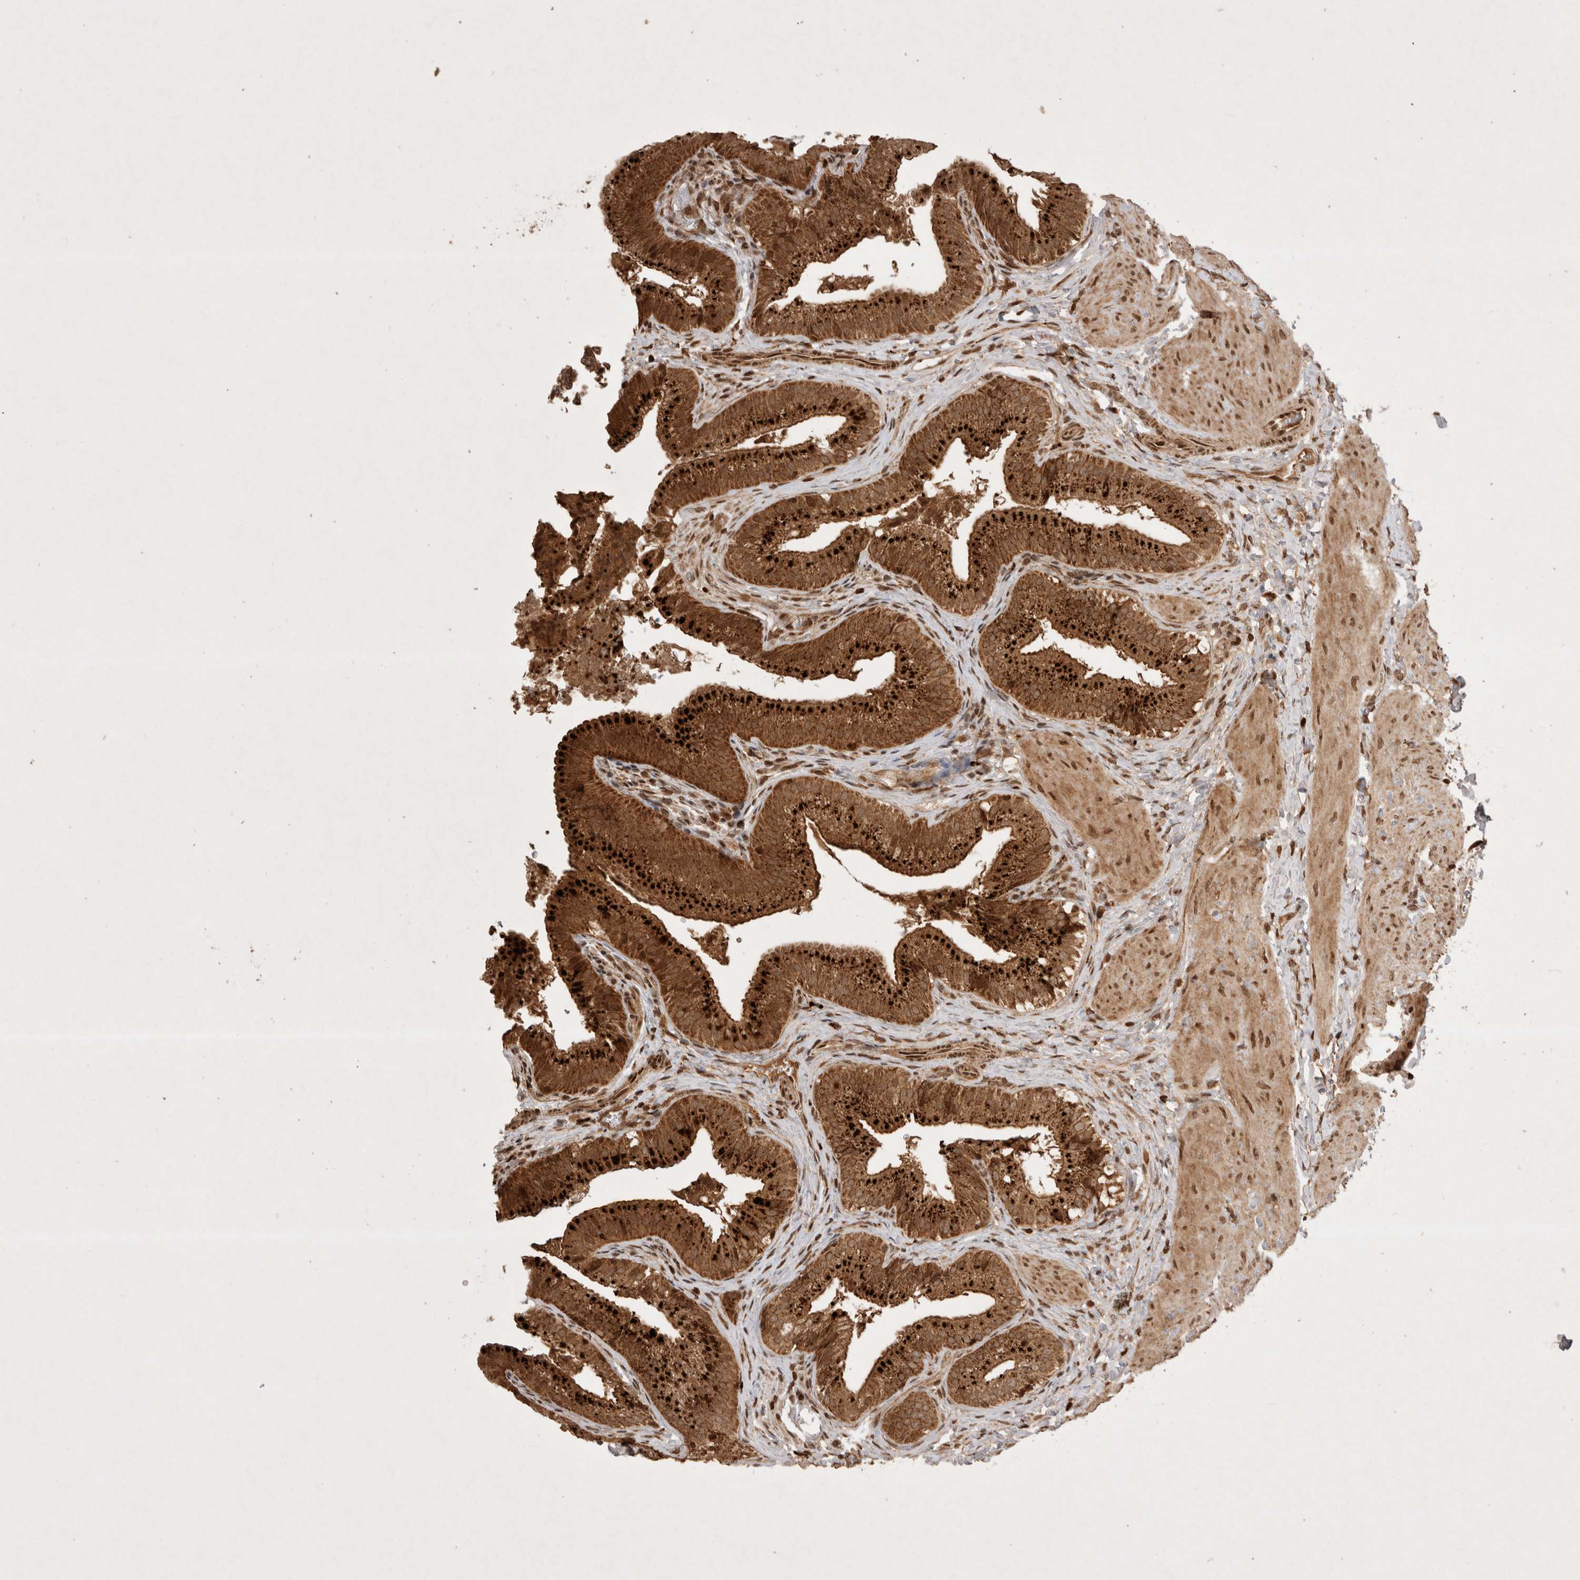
{"staining": {"intensity": "strong", "quantity": ">75%", "location": "cytoplasmic/membranous"}, "tissue": "gallbladder", "cell_type": "Glandular cells", "image_type": "normal", "snomed": [{"axis": "morphology", "description": "Normal tissue, NOS"}, {"axis": "topography", "description": "Gallbladder"}], "caption": "Immunohistochemical staining of normal human gallbladder exhibits high levels of strong cytoplasmic/membranous expression in about >75% of glandular cells. The staining is performed using DAB brown chromogen to label protein expression. The nuclei are counter-stained blue using hematoxylin.", "gene": "FAM221A", "patient": {"sex": "female", "age": 30}}